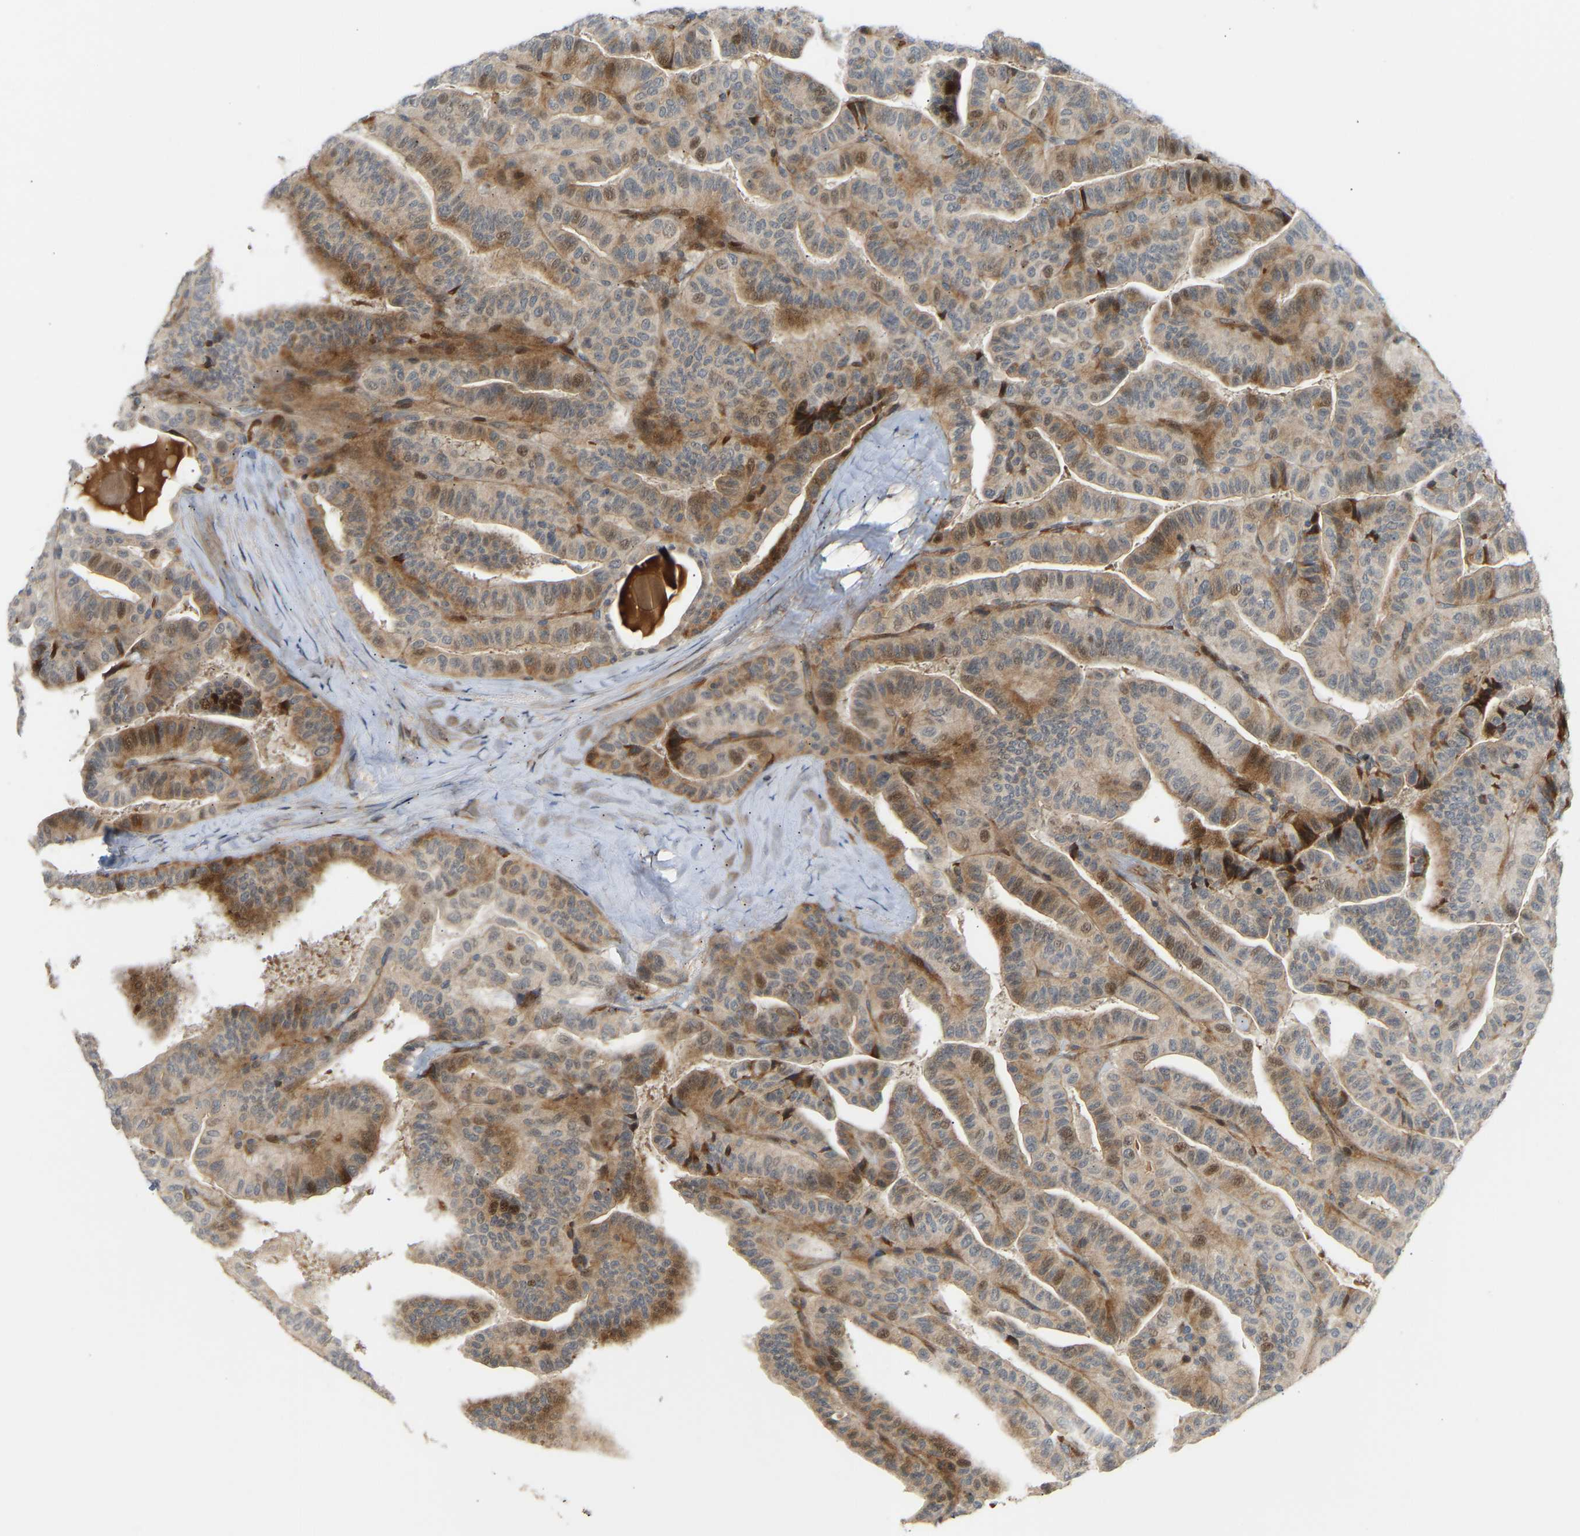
{"staining": {"intensity": "moderate", "quantity": ">75%", "location": "cytoplasmic/membranous,nuclear"}, "tissue": "thyroid cancer", "cell_type": "Tumor cells", "image_type": "cancer", "snomed": [{"axis": "morphology", "description": "Papillary adenocarcinoma, NOS"}, {"axis": "topography", "description": "Thyroid gland"}], "caption": "Immunohistochemical staining of thyroid papillary adenocarcinoma reveals medium levels of moderate cytoplasmic/membranous and nuclear expression in about >75% of tumor cells. The staining is performed using DAB (3,3'-diaminobenzidine) brown chromogen to label protein expression. The nuclei are counter-stained blue using hematoxylin.", "gene": "POGLUT2", "patient": {"sex": "male", "age": 77}}